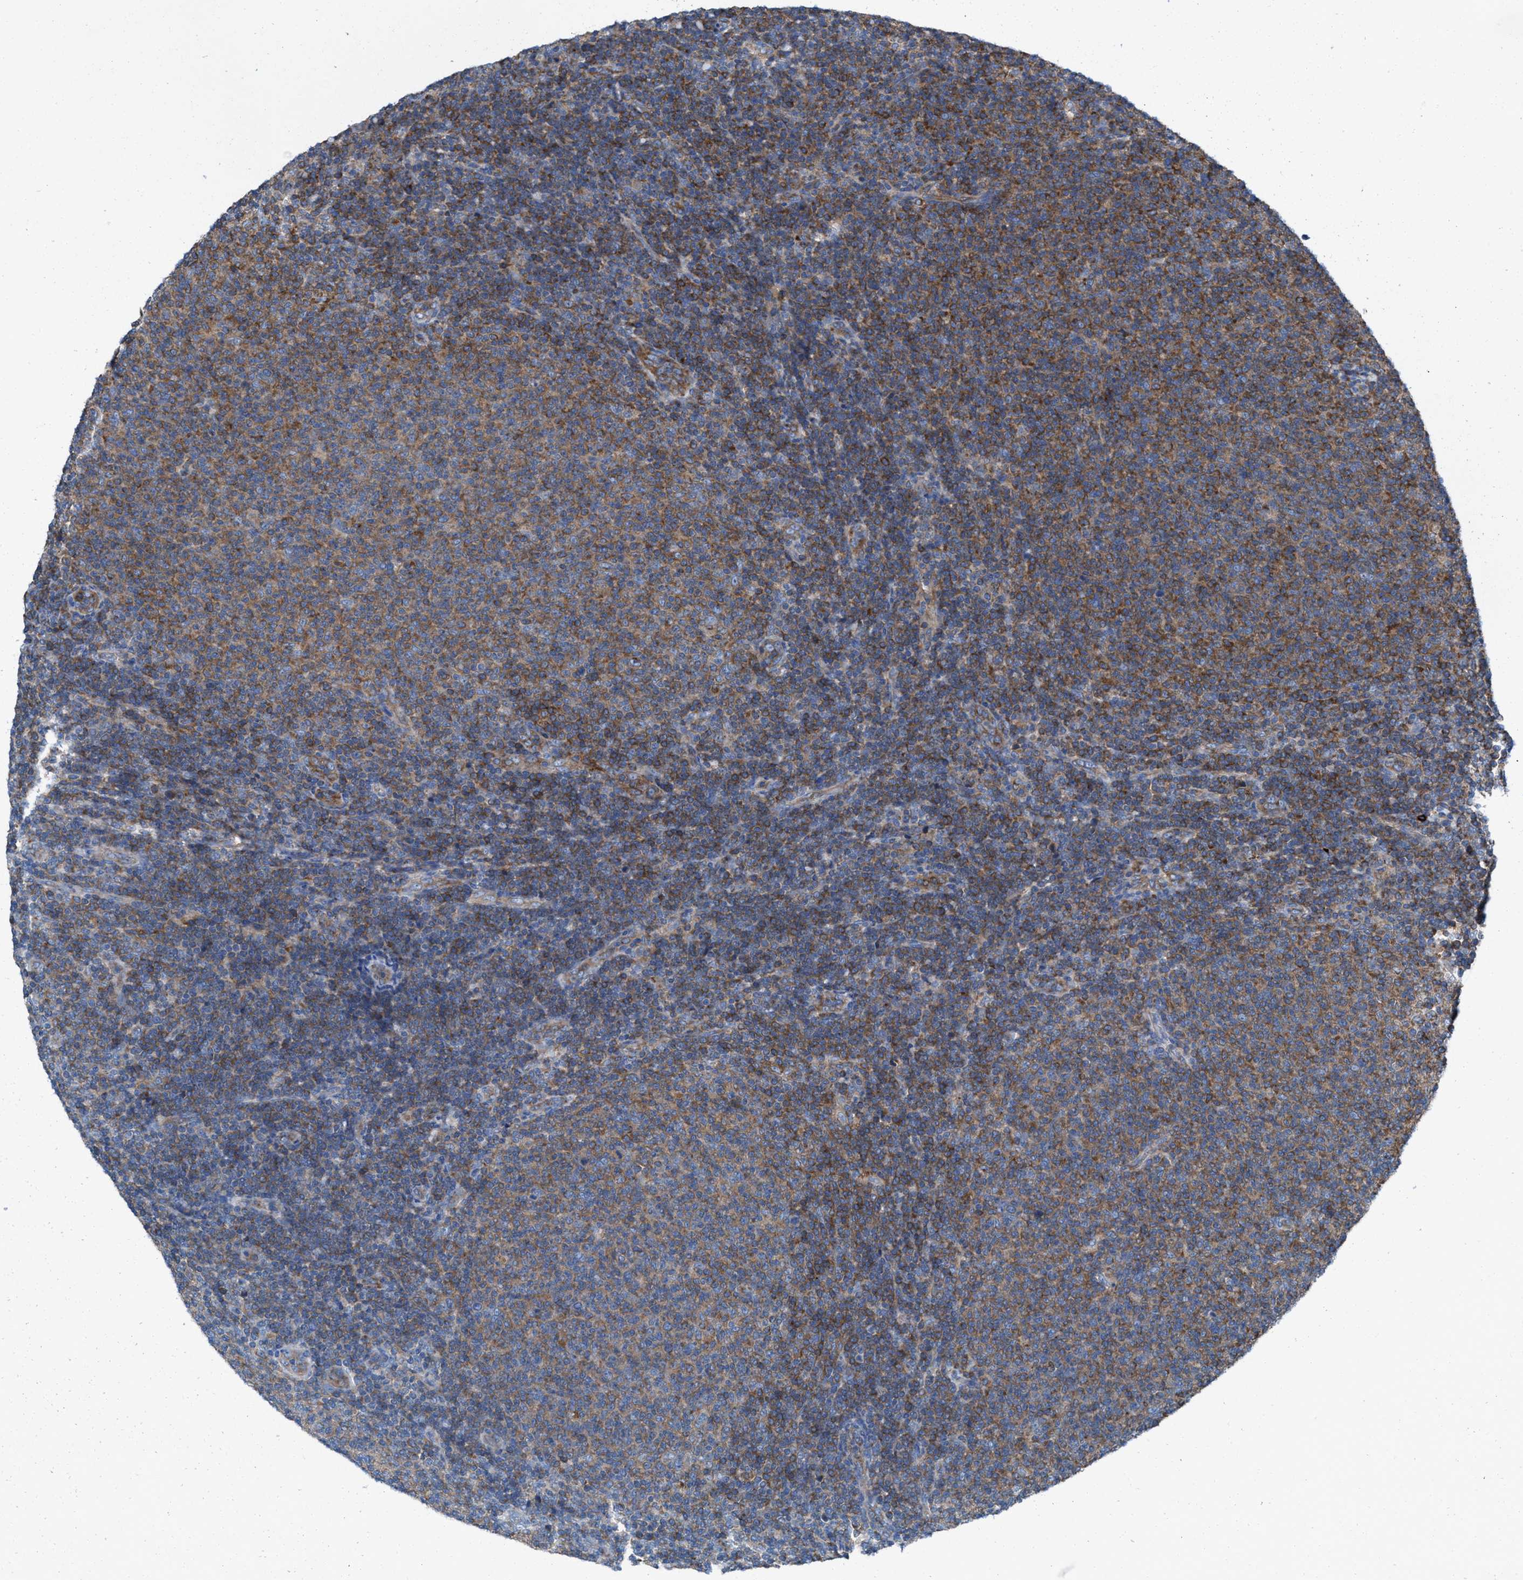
{"staining": {"intensity": "moderate", "quantity": ">75%", "location": "cytoplasmic/membranous"}, "tissue": "lymphoma", "cell_type": "Tumor cells", "image_type": "cancer", "snomed": [{"axis": "morphology", "description": "Malignant lymphoma, non-Hodgkin's type, Low grade"}, {"axis": "topography", "description": "Lymph node"}], "caption": "The photomicrograph exhibits immunohistochemical staining of lymphoma. There is moderate cytoplasmic/membranous staining is appreciated in about >75% of tumor cells.", "gene": "NYAP1", "patient": {"sex": "male", "age": 66}}